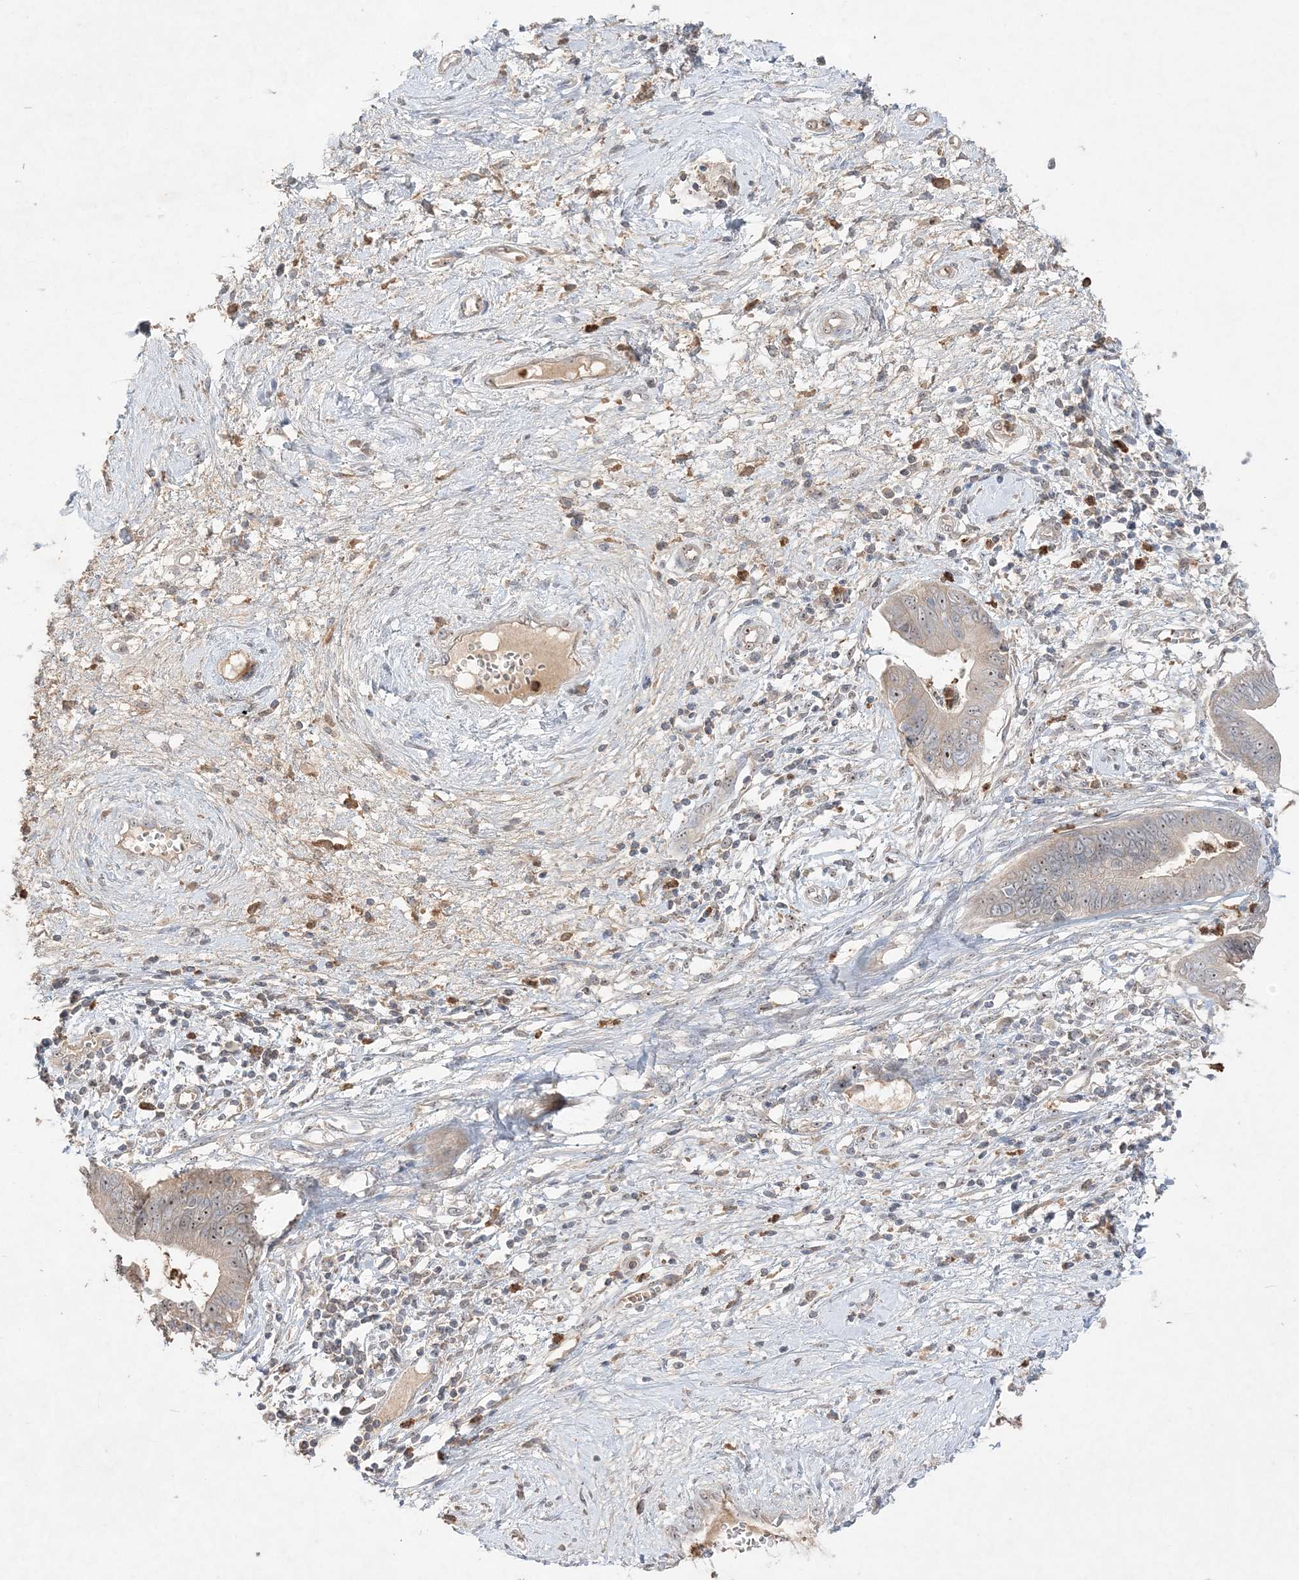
{"staining": {"intensity": "moderate", "quantity": "25%-75%", "location": "nuclear"}, "tissue": "cervical cancer", "cell_type": "Tumor cells", "image_type": "cancer", "snomed": [{"axis": "morphology", "description": "Adenocarcinoma, NOS"}, {"axis": "topography", "description": "Cervix"}], "caption": "Immunohistochemical staining of cervical cancer demonstrates medium levels of moderate nuclear expression in about 25%-75% of tumor cells. Nuclei are stained in blue.", "gene": "NOP16", "patient": {"sex": "female", "age": 44}}